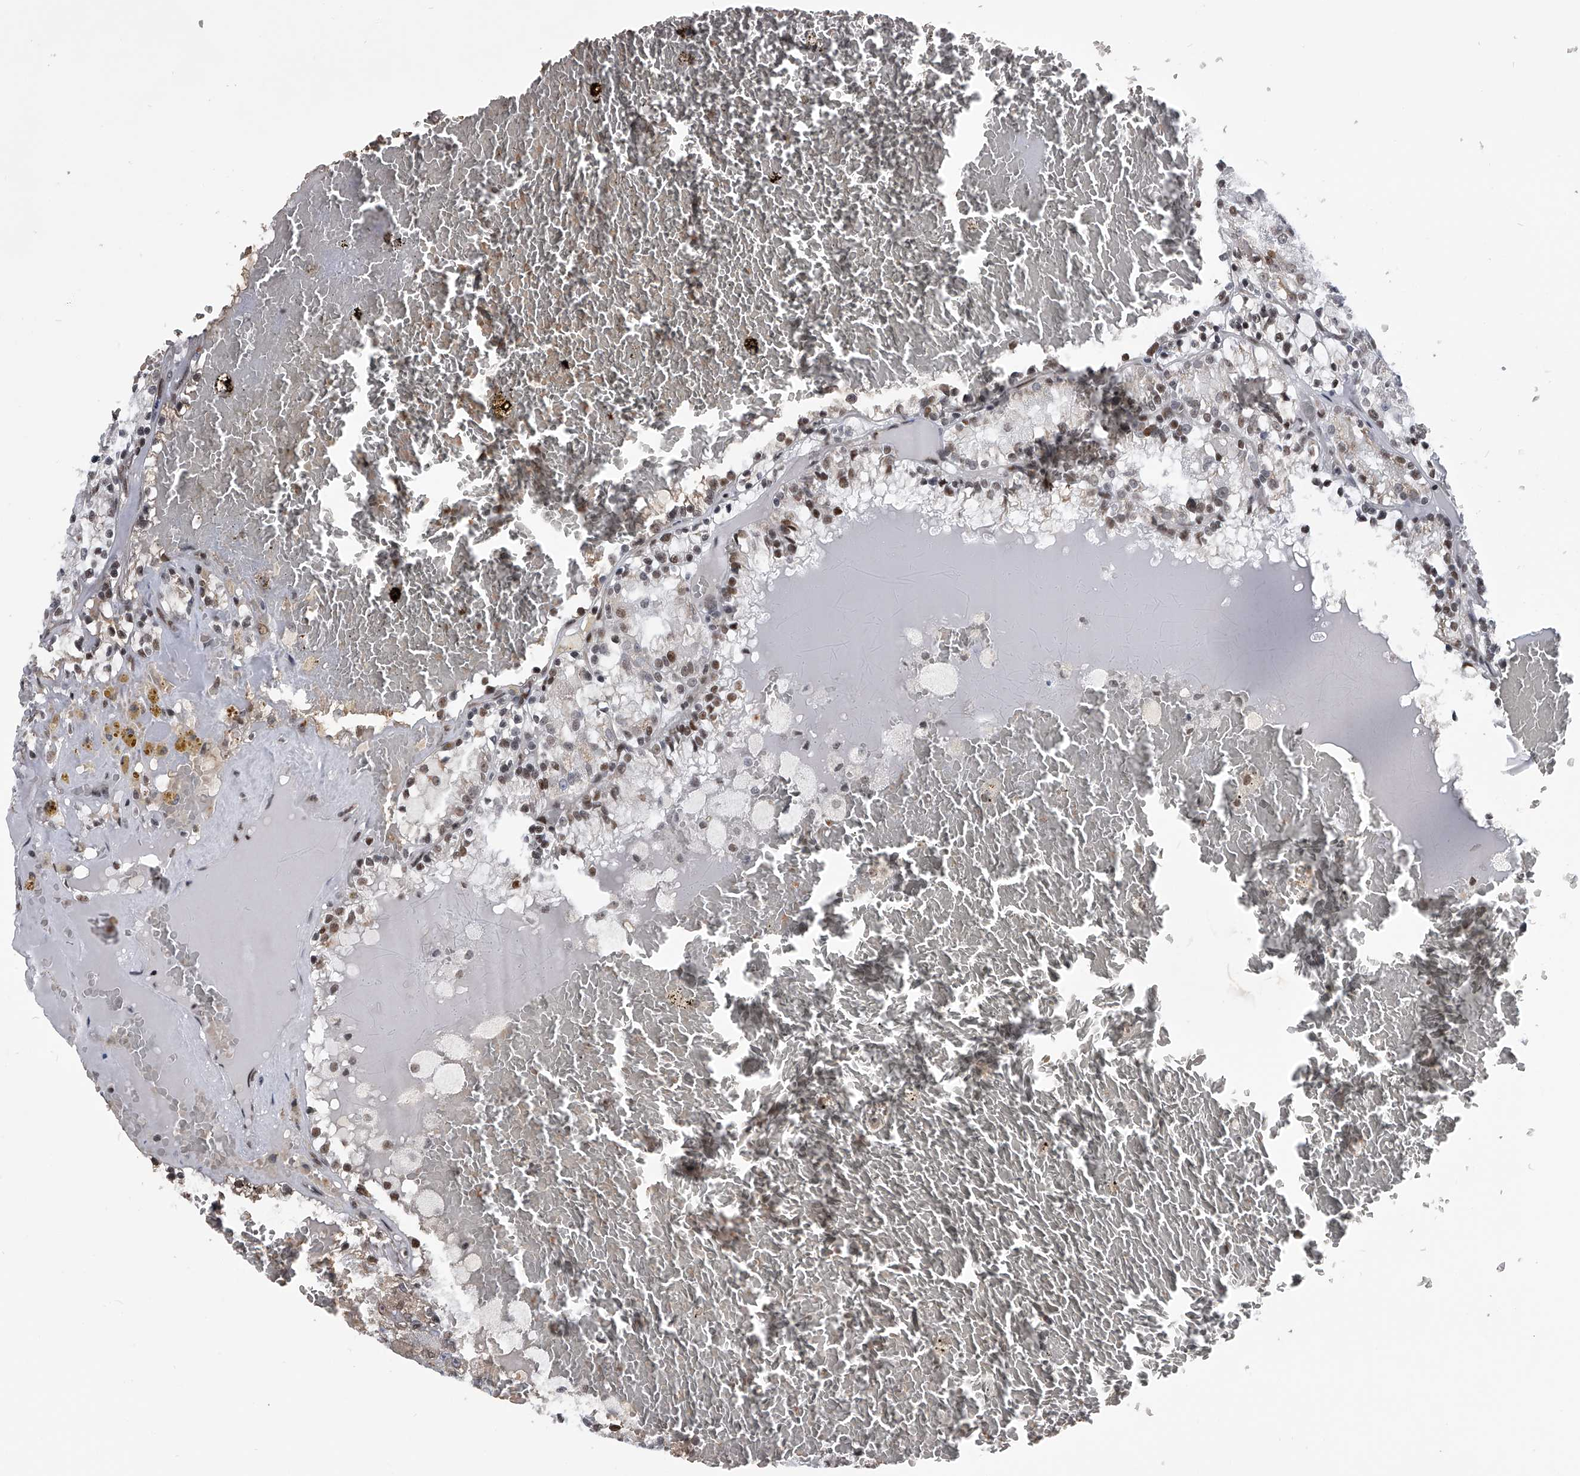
{"staining": {"intensity": "moderate", "quantity": ">75%", "location": "nuclear"}, "tissue": "renal cancer", "cell_type": "Tumor cells", "image_type": "cancer", "snomed": [{"axis": "morphology", "description": "Adenocarcinoma, NOS"}, {"axis": "topography", "description": "Kidney"}], "caption": "Approximately >75% of tumor cells in renal cancer (adenocarcinoma) reveal moderate nuclear protein expression as visualized by brown immunohistochemical staining.", "gene": "SIM2", "patient": {"sex": "female", "age": 56}}